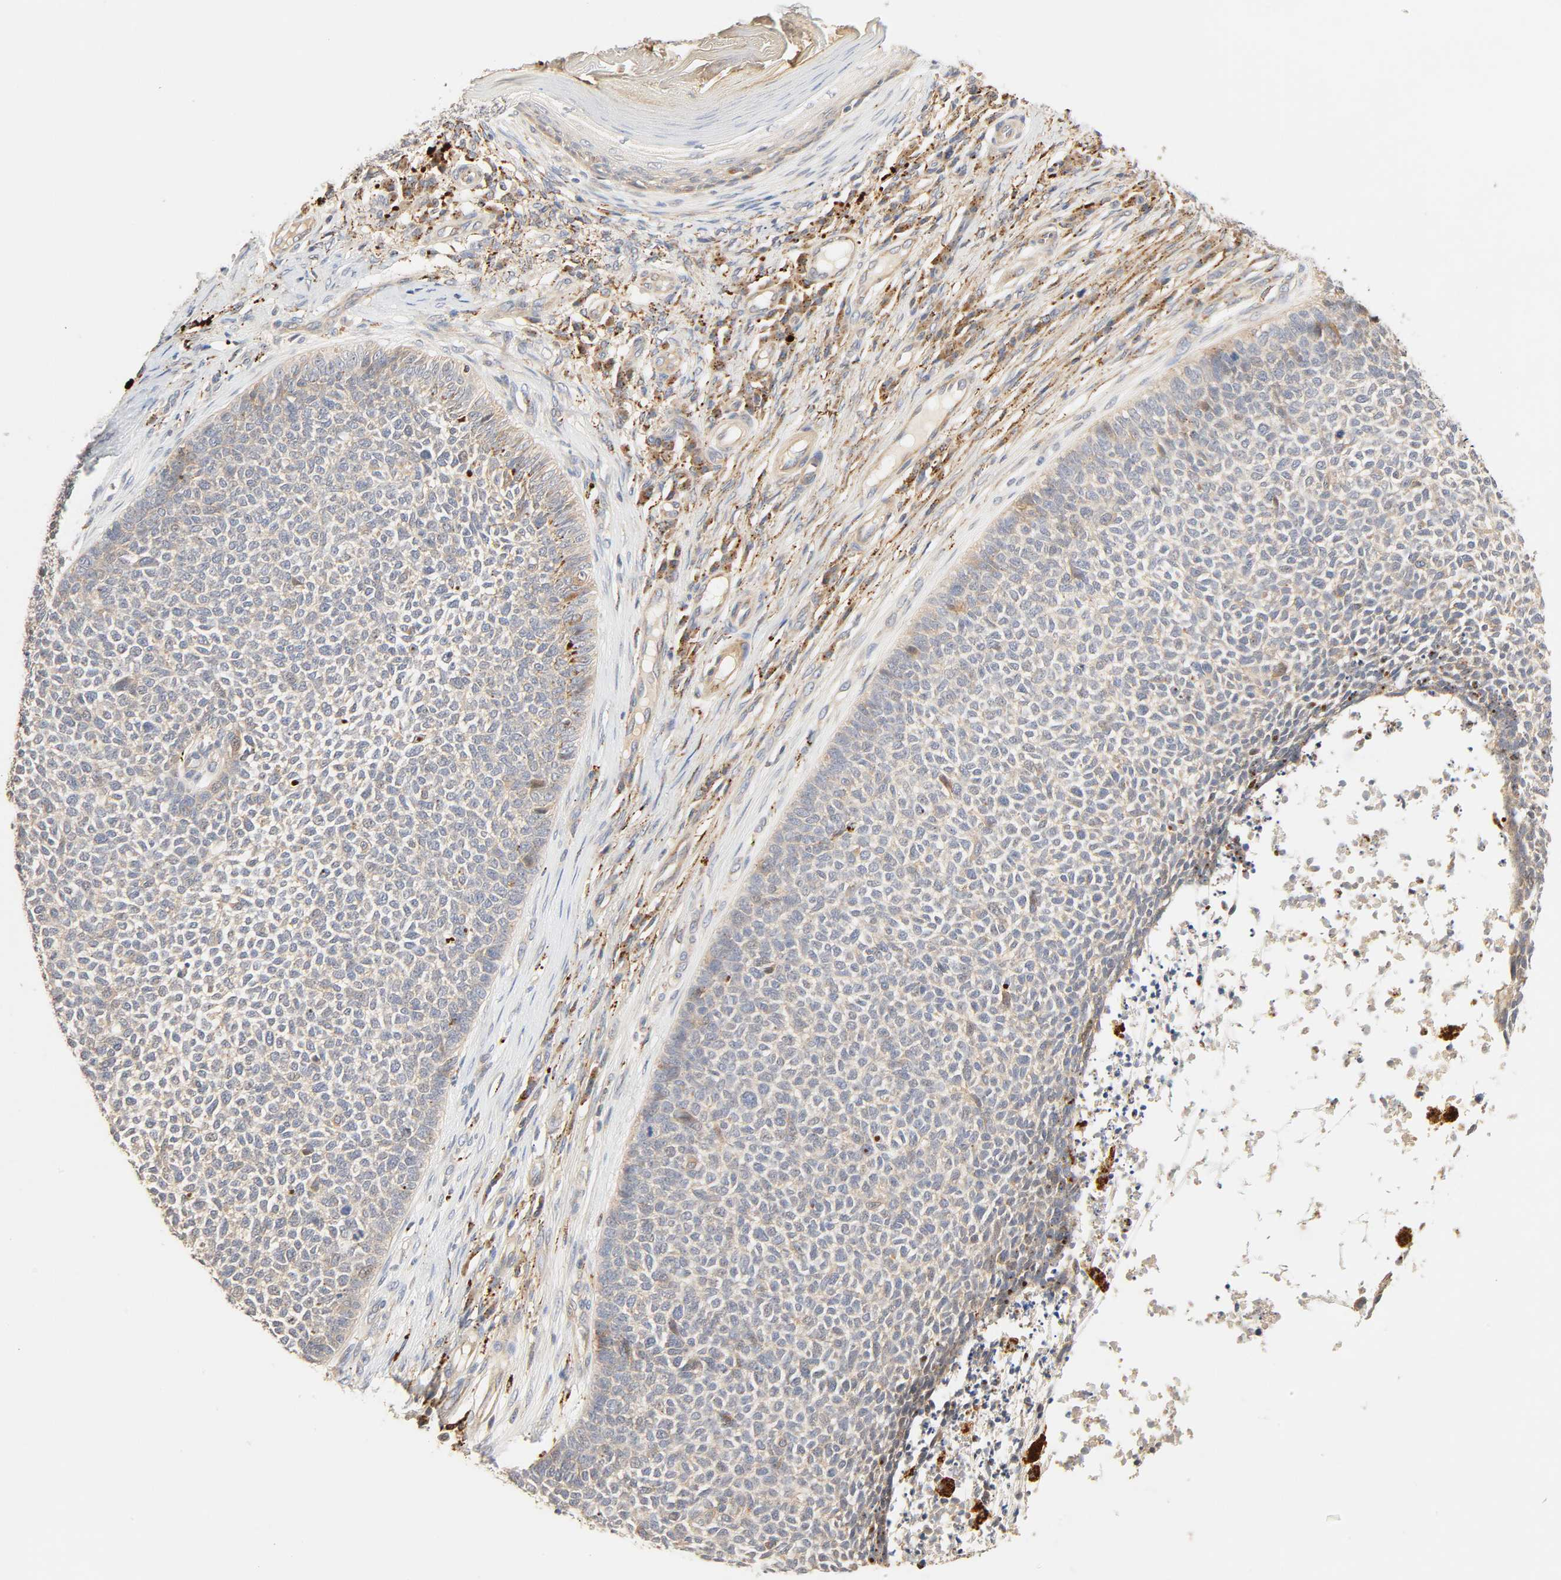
{"staining": {"intensity": "weak", "quantity": ">75%", "location": "cytoplasmic/membranous"}, "tissue": "skin cancer", "cell_type": "Tumor cells", "image_type": "cancer", "snomed": [{"axis": "morphology", "description": "Basal cell carcinoma"}, {"axis": "topography", "description": "Skin"}], "caption": "Immunohistochemistry (DAB (3,3'-diaminobenzidine)) staining of human skin basal cell carcinoma exhibits weak cytoplasmic/membranous protein expression in about >75% of tumor cells.", "gene": "MAPK6", "patient": {"sex": "female", "age": 84}}